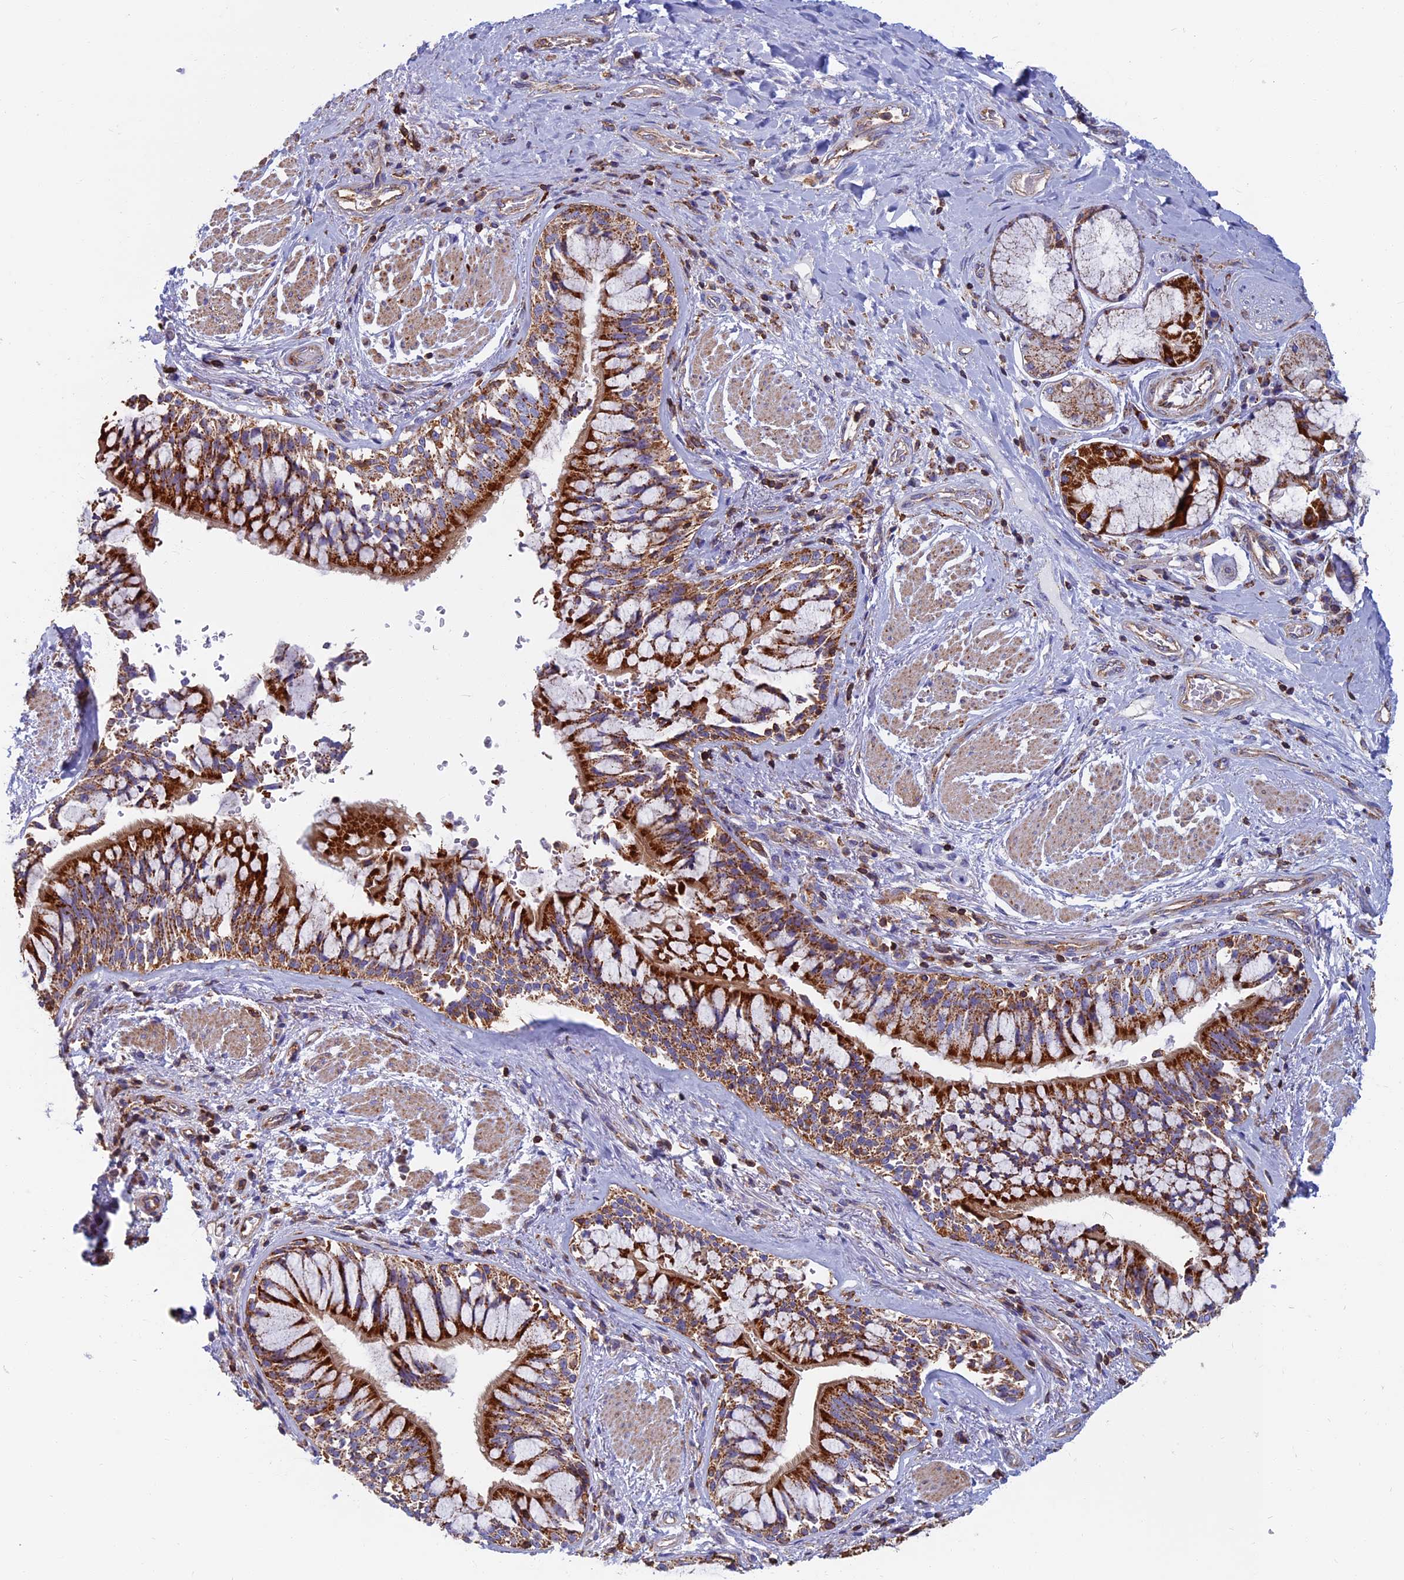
{"staining": {"intensity": "negative", "quantity": "none", "location": "none"}, "tissue": "adipose tissue", "cell_type": "Adipocytes", "image_type": "normal", "snomed": [{"axis": "morphology", "description": "Normal tissue, NOS"}, {"axis": "morphology", "description": "Squamous cell carcinoma, NOS"}, {"axis": "topography", "description": "Bronchus"}, {"axis": "topography", "description": "Lung"}], "caption": "The photomicrograph reveals no staining of adipocytes in normal adipose tissue.", "gene": "HSD17B8", "patient": {"sex": "male", "age": 64}}